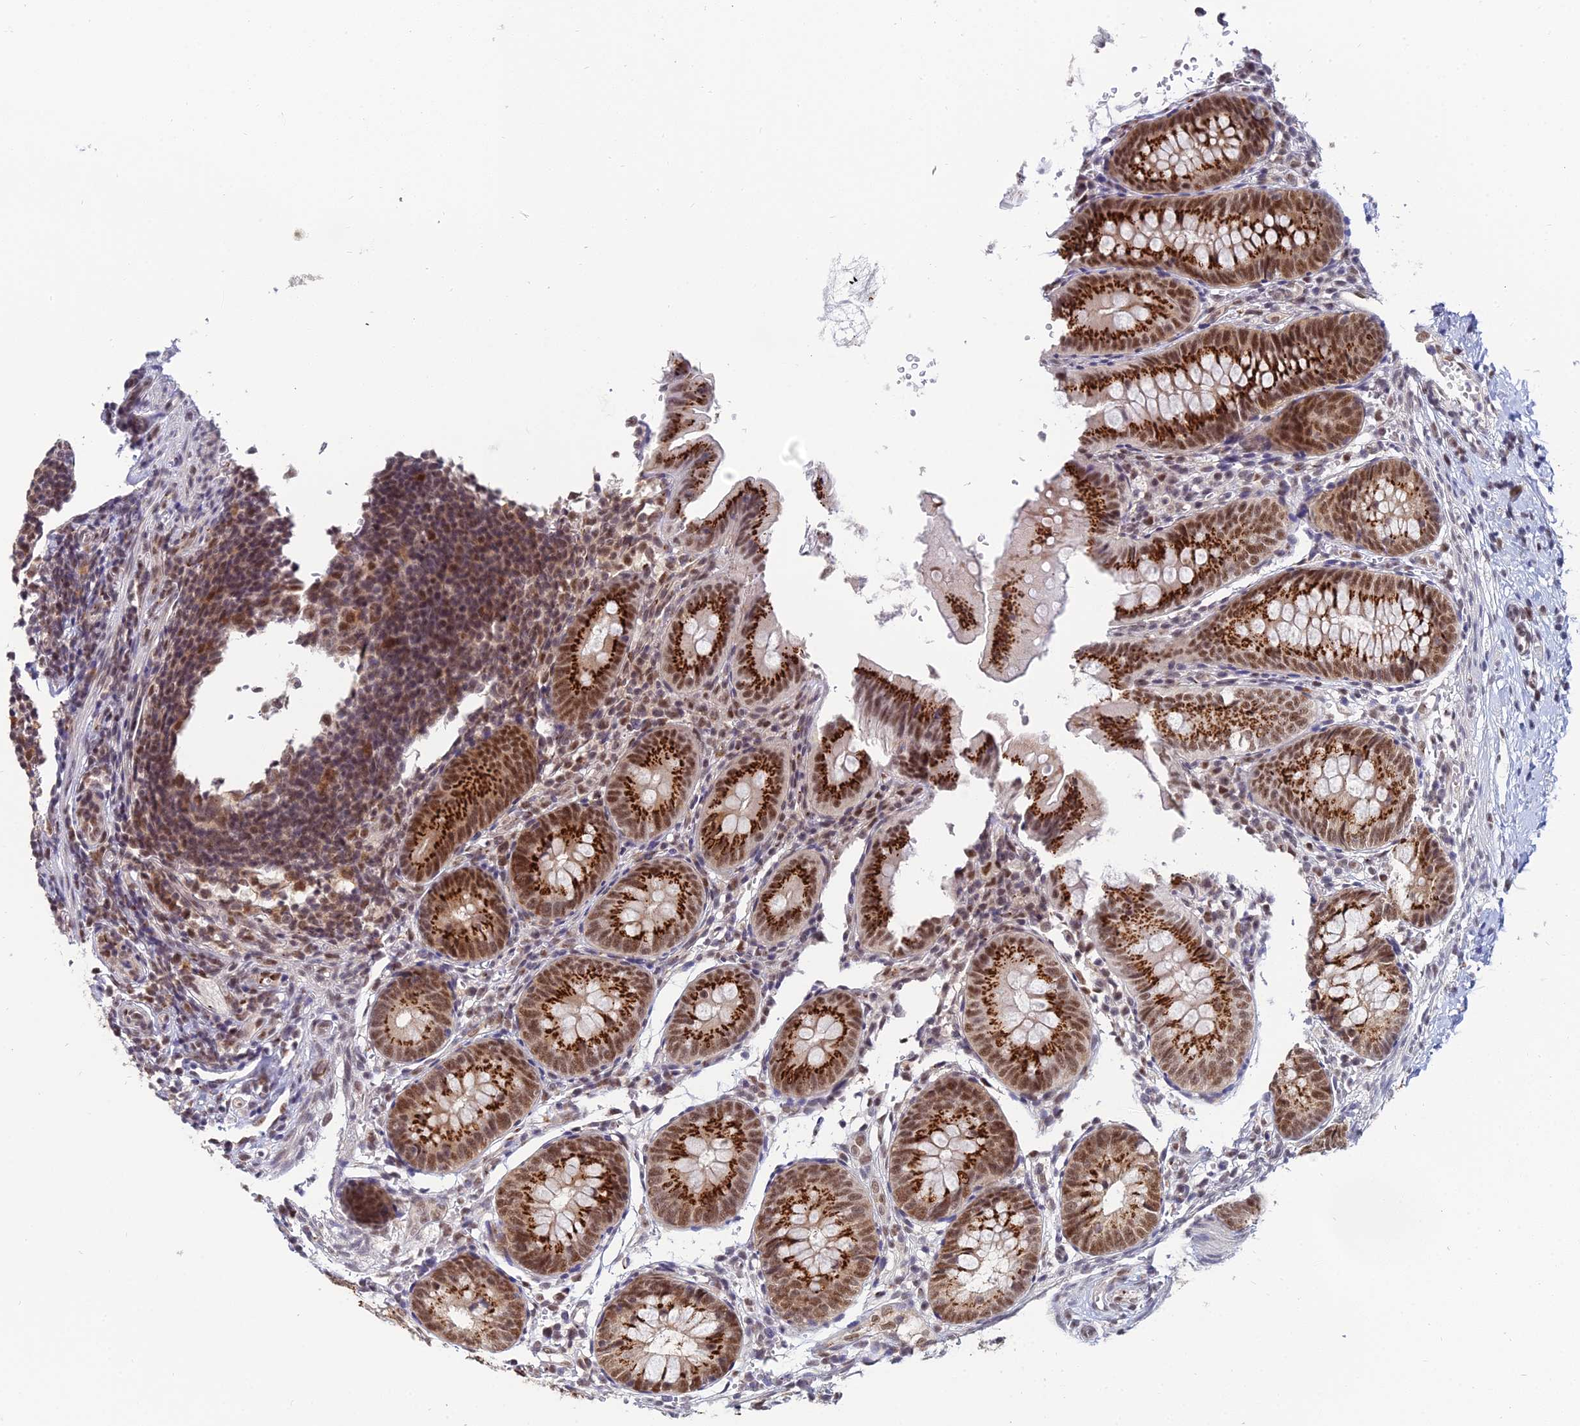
{"staining": {"intensity": "strong", "quantity": ">75%", "location": "cytoplasmic/membranous,nuclear"}, "tissue": "appendix", "cell_type": "Glandular cells", "image_type": "normal", "snomed": [{"axis": "morphology", "description": "Normal tissue, NOS"}, {"axis": "topography", "description": "Appendix"}], "caption": "Benign appendix displays strong cytoplasmic/membranous,nuclear staining in approximately >75% of glandular cells, visualized by immunohistochemistry. (Stains: DAB in brown, nuclei in blue, Microscopy: brightfield microscopy at high magnification).", "gene": "THOC3", "patient": {"sex": "male", "age": 1}}